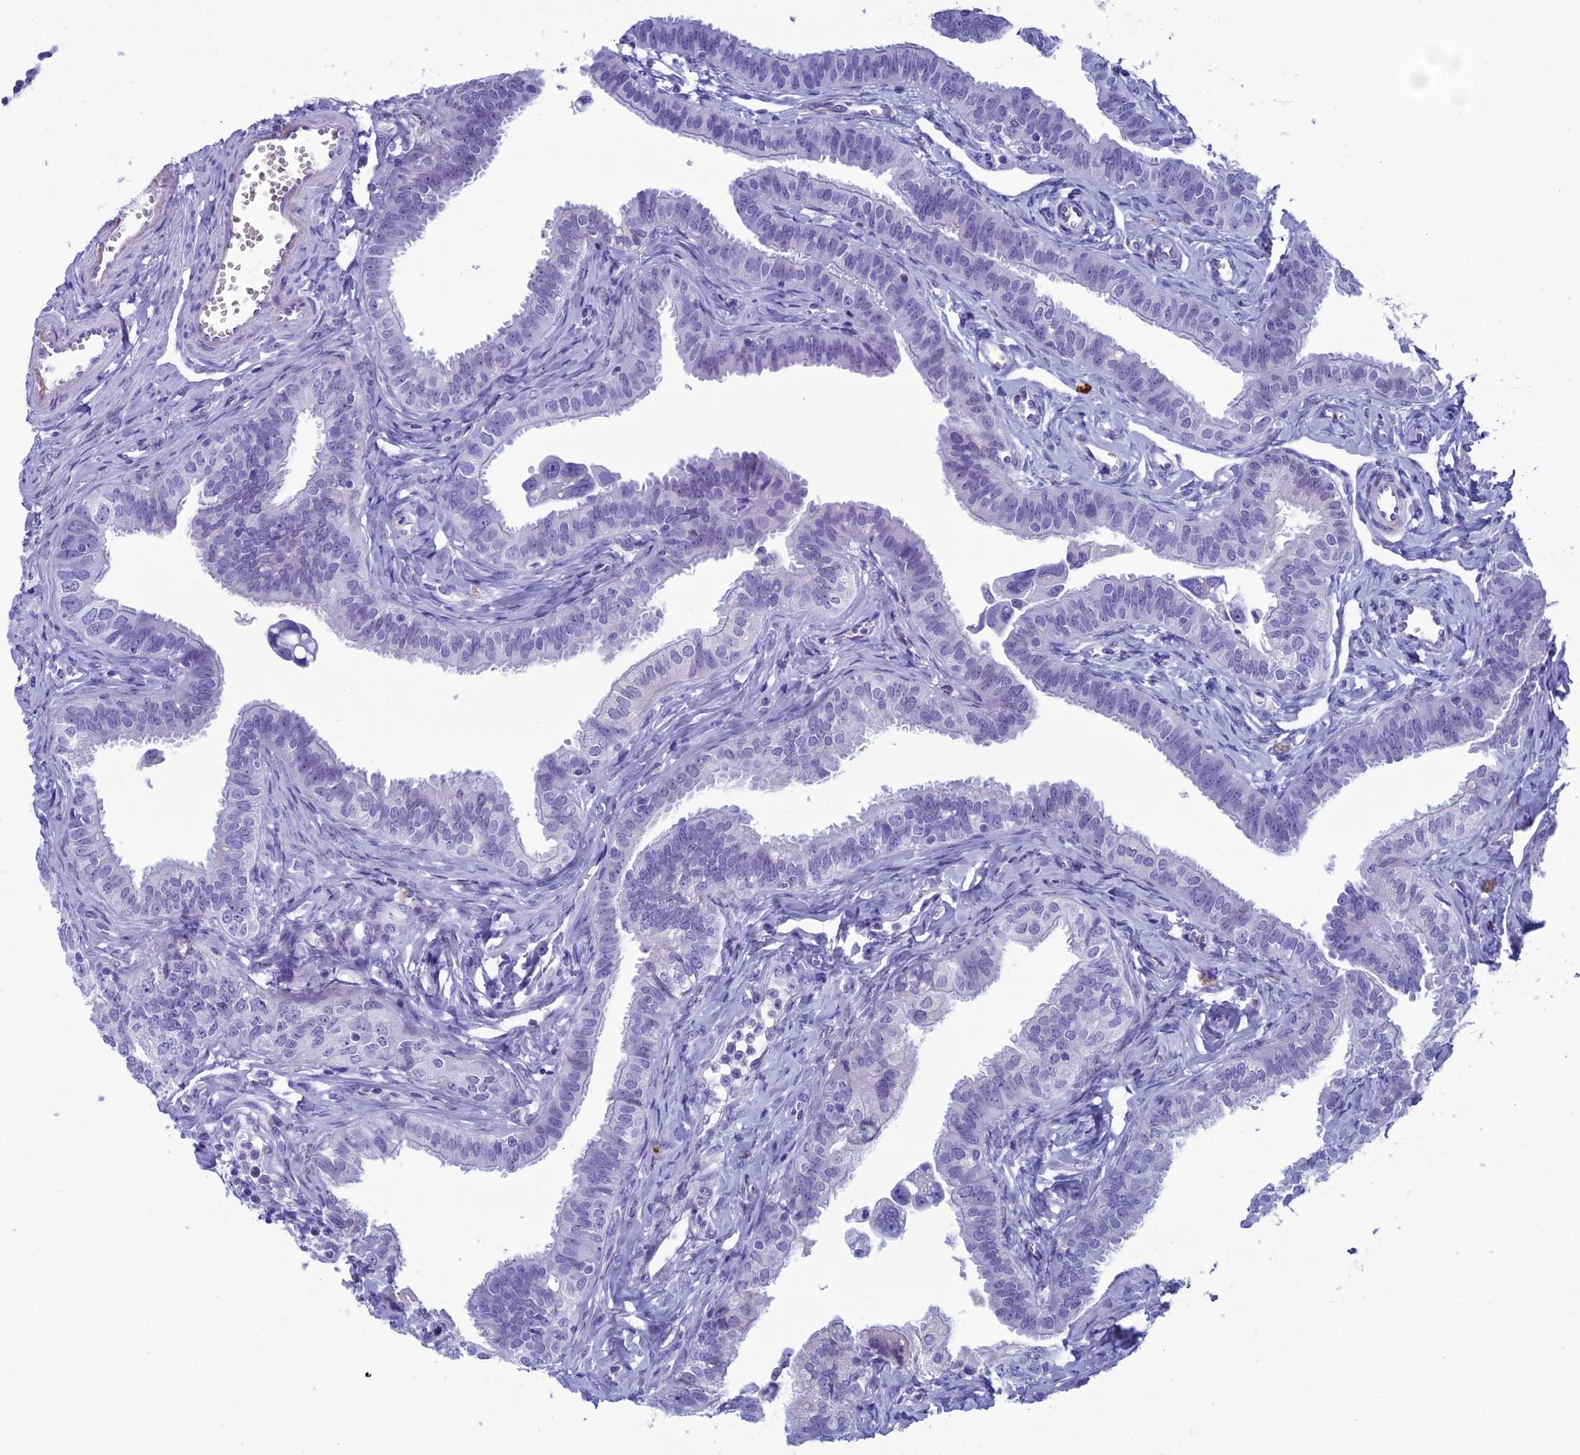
{"staining": {"intensity": "weak", "quantity": "<25%", "location": "nuclear"}, "tissue": "fallopian tube", "cell_type": "Glandular cells", "image_type": "normal", "snomed": [{"axis": "morphology", "description": "Normal tissue, NOS"}, {"axis": "morphology", "description": "Carcinoma, NOS"}, {"axis": "topography", "description": "Fallopian tube"}, {"axis": "topography", "description": "Ovary"}], "caption": "Immunohistochemistry (IHC) of benign fallopian tube shows no staining in glandular cells. (Brightfield microscopy of DAB (3,3'-diaminobenzidine) immunohistochemistry (IHC) at high magnification).", "gene": "FAM169A", "patient": {"sex": "female", "age": 59}}